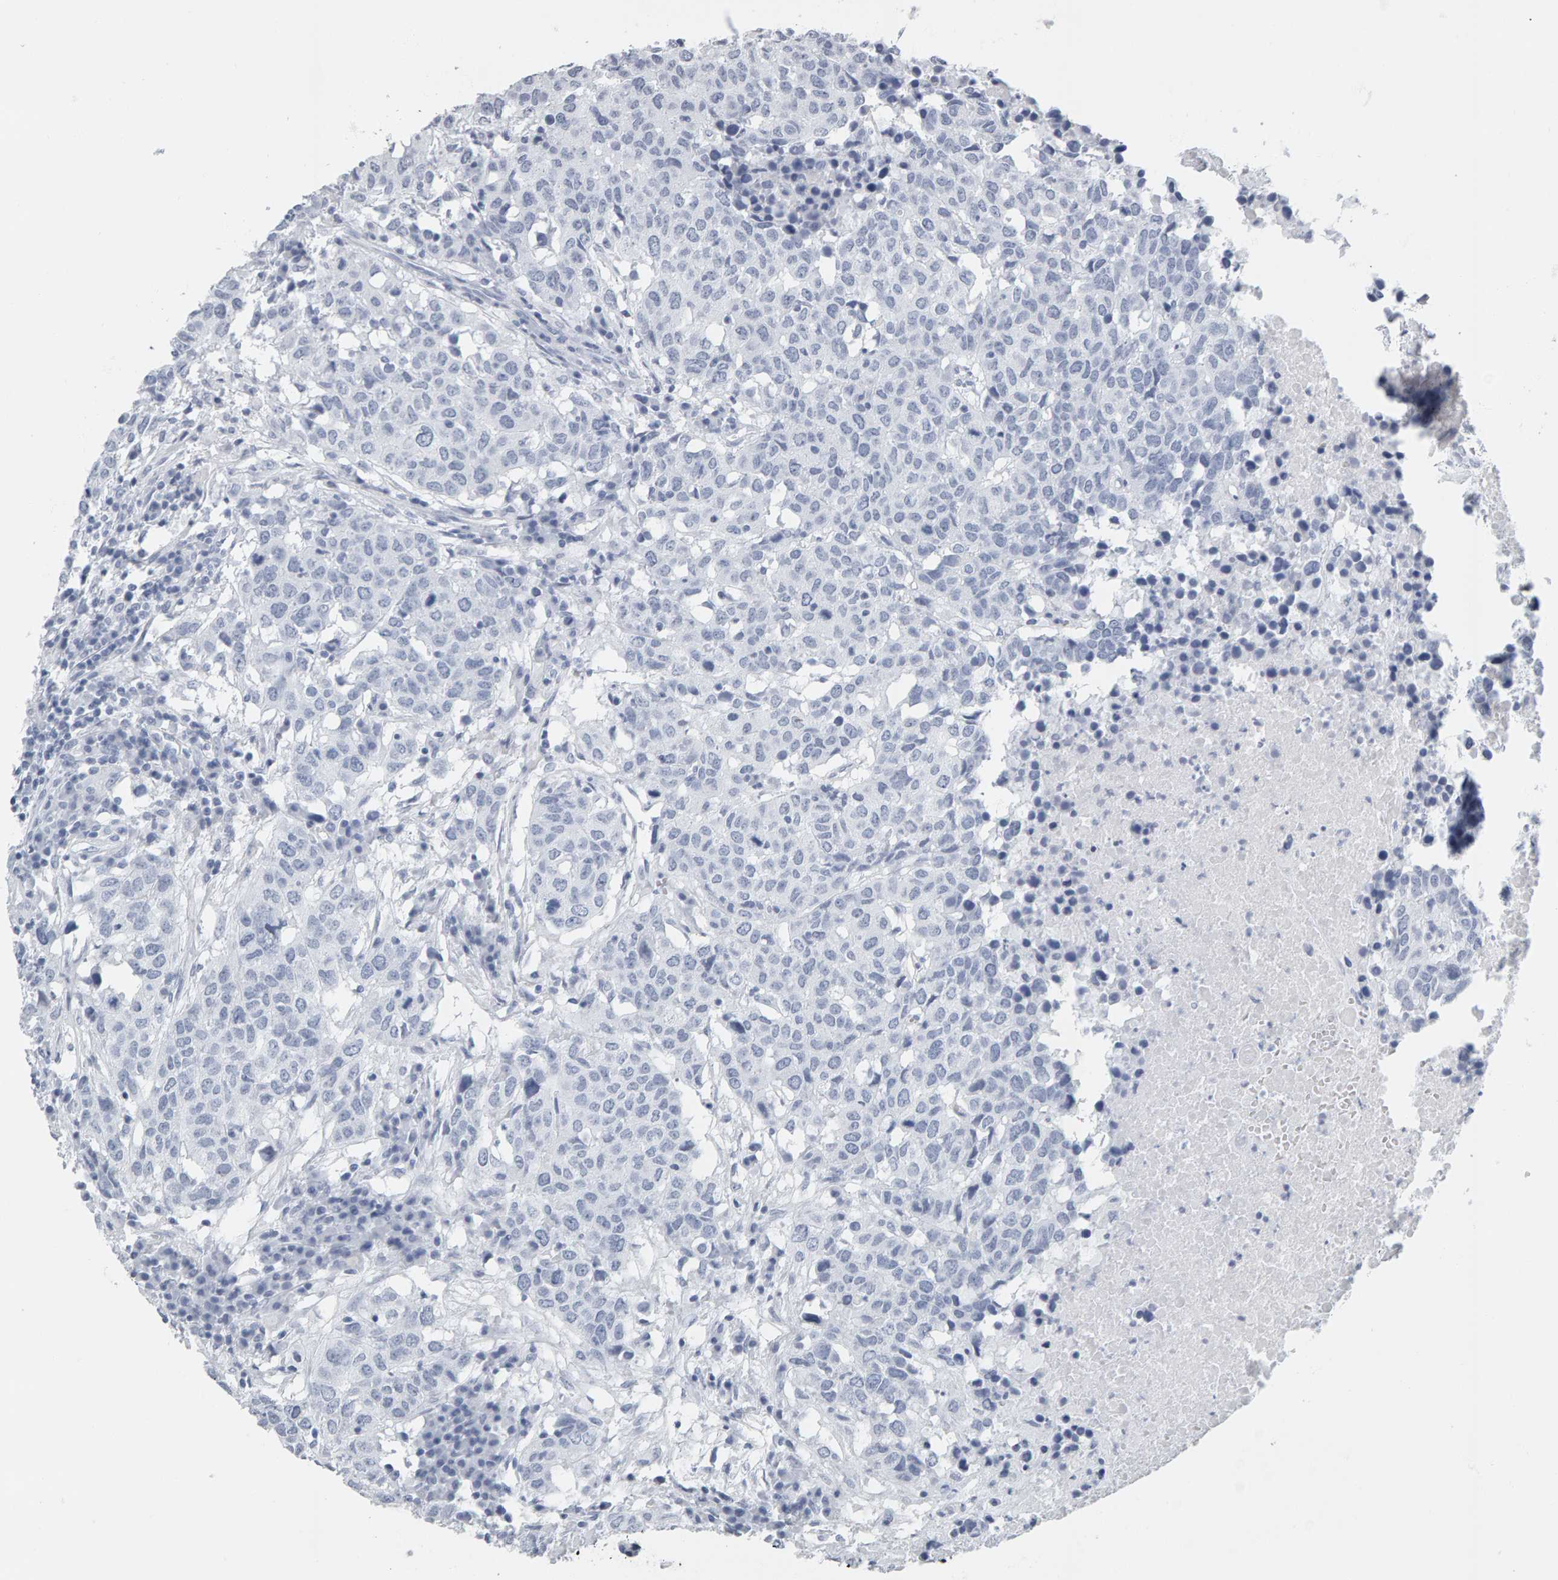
{"staining": {"intensity": "negative", "quantity": "none", "location": "none"}, "tissue": "head and neck cancer", "cell_type": "Tumor cells", "image_type": "cancer", "snomed": [{"axis": "morphology", "description": "Squamous cell carcinoma, NOS"}, {"axis": "topography", "description": "Head-Neck"}], "caption": "High power microscopy histopathology image of an immunohistochemistry (IHC) photomicrograph of squamous cell carcinoma (head and neck), revealing no significant expression in tumor cells.", "gene": "SPACA3", "patient": {"sex": "male", "age": 66}}